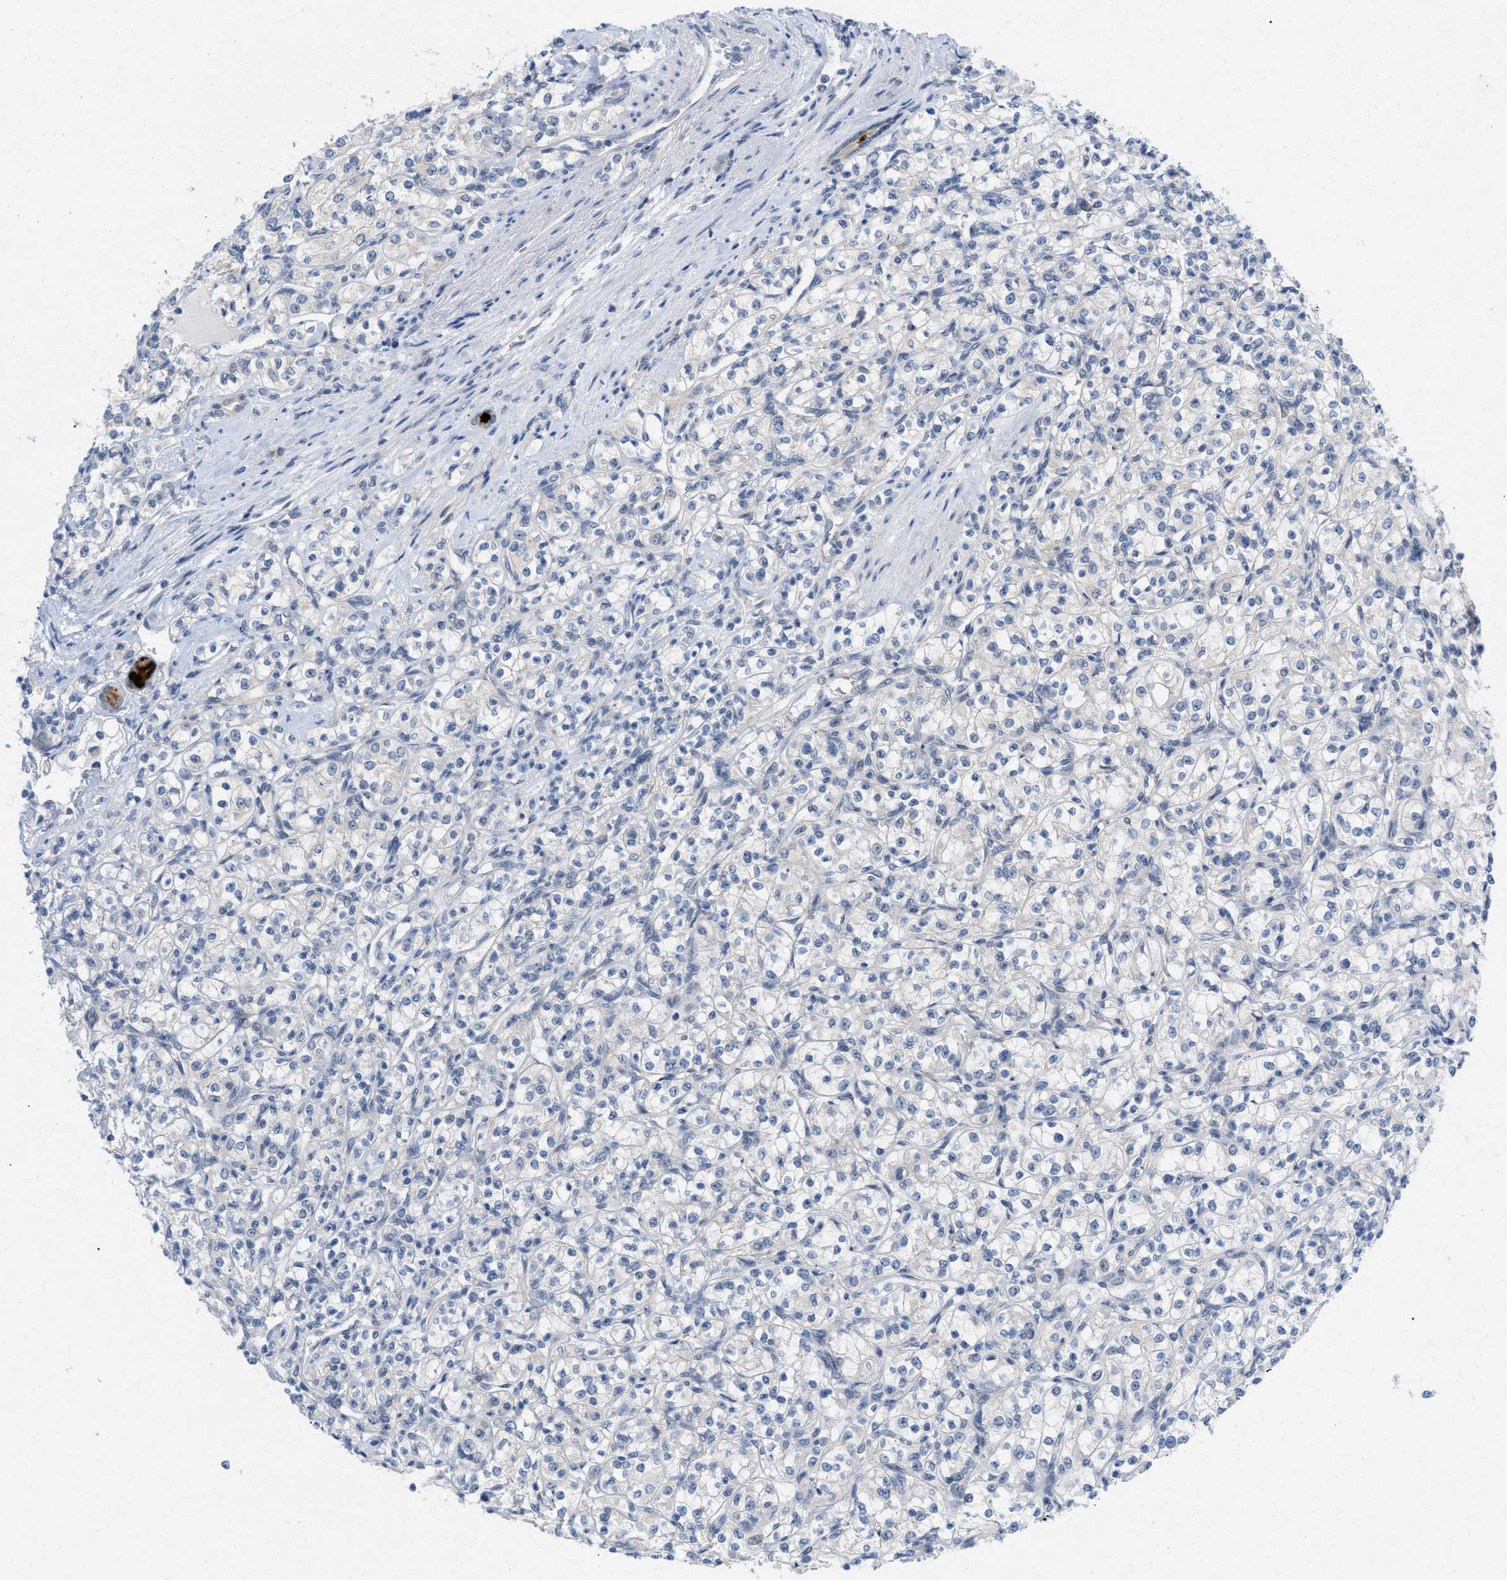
{"staining": {"intensity": "negative", "quantity": "none", "location": "none"}, "tissue": "renal cancer", "cell_type": "Tumor cells", "image_type": "cancer", "snomed": [{"axis": "morphology", "description": "Adenocarcinoma, NOS"}, {"axis": "topography", "description": "Kidney"}], "caption": "High magnification brightfield microscopy of renal cancer stained with DAB (3,3'-diaminobenzidine) (brown) and counterstained with hematoxylin (blue): tumor cells show no significant staining.", "gene": "WIPI2", "patient": {"sex": "male", "age": 77}}